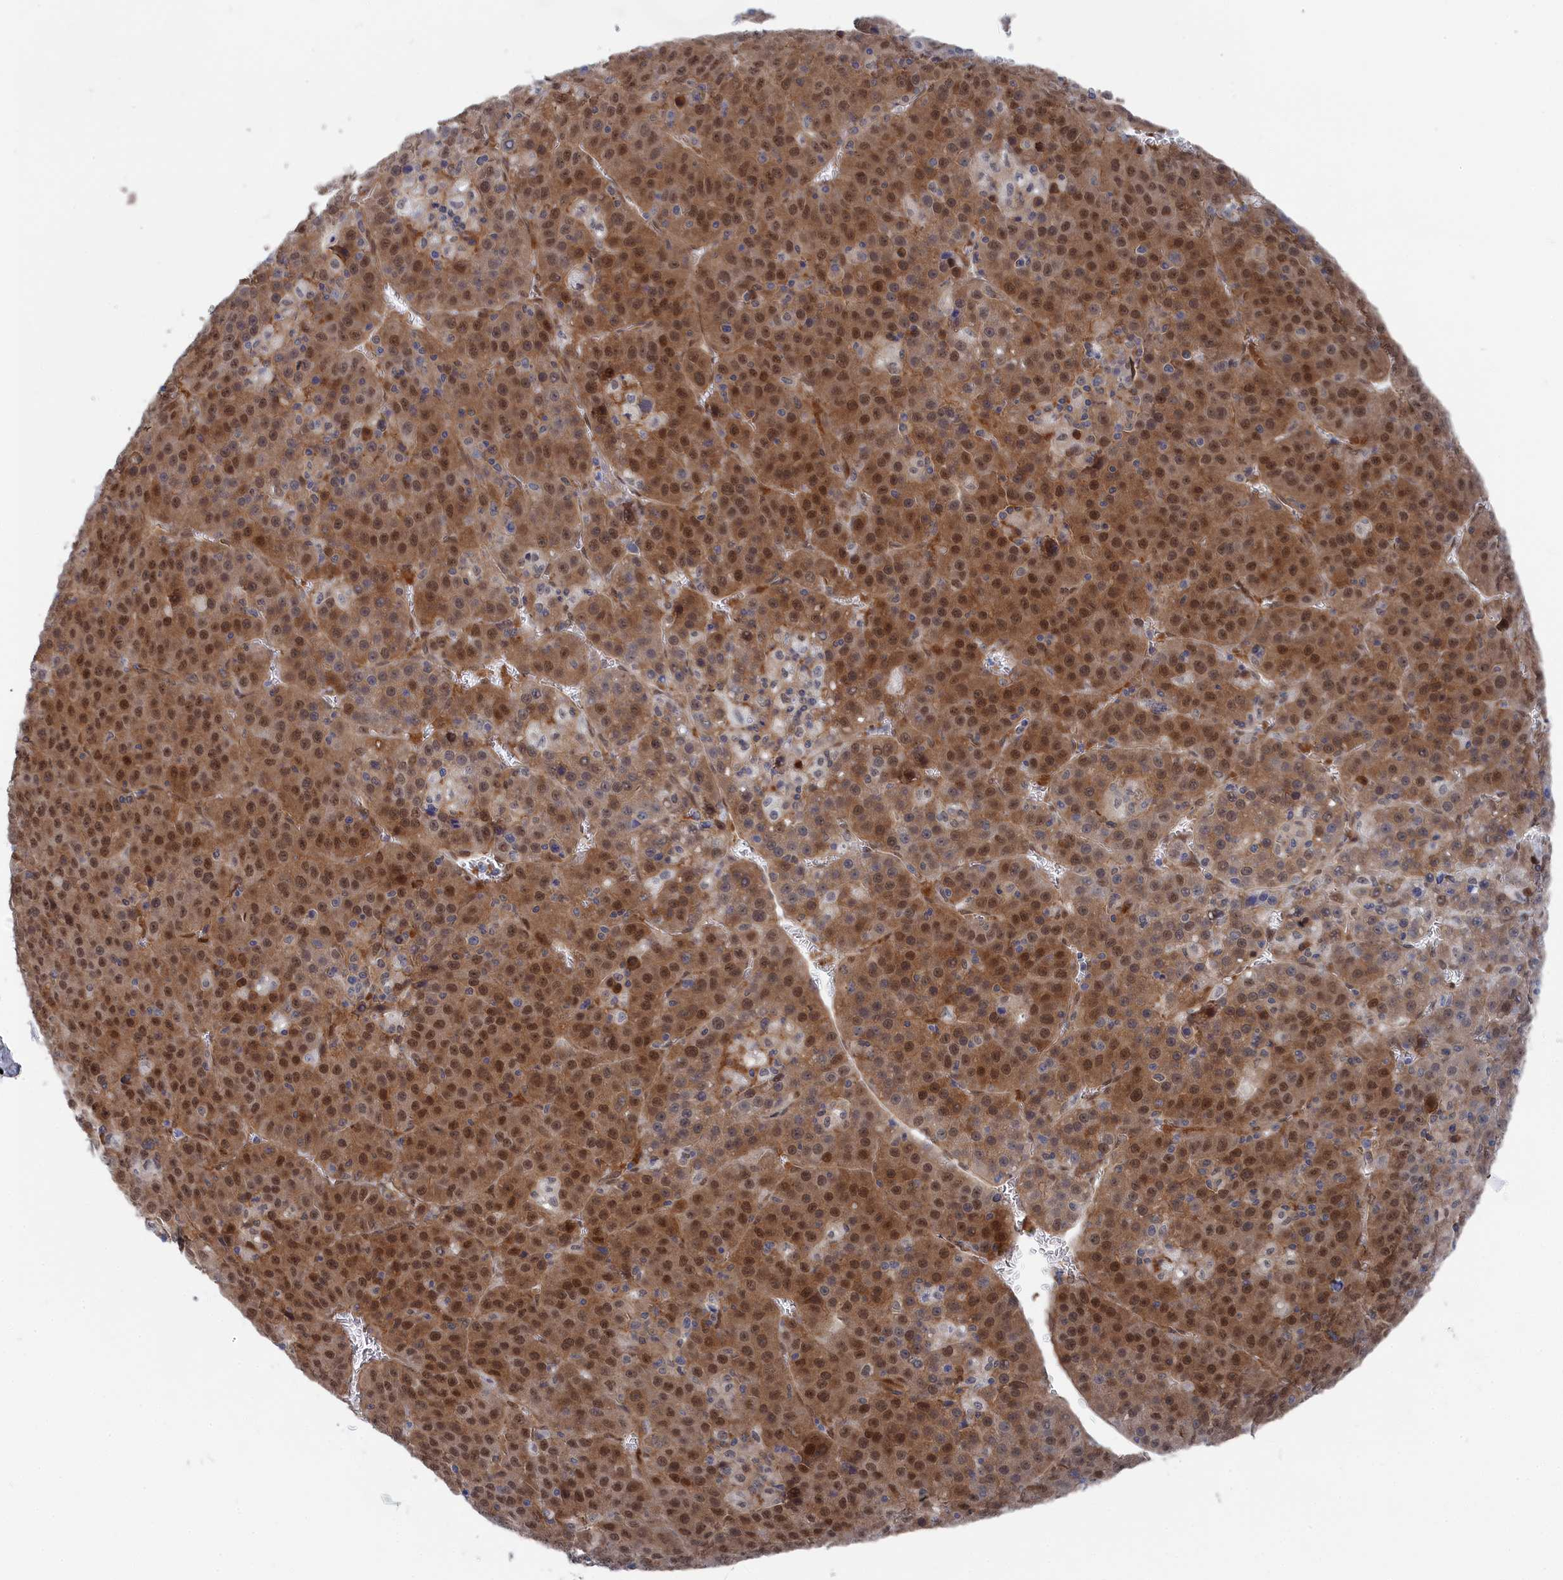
{"staining": {"intensity": "moderate", "quantity": ">75%", "location": "cytoplasmic/membranous,nuclear"}, "tissue": "liver cancer", "cell_type": "Tumor cells", "image_type": "cancer", "snomed": [{"axis": "morphology", "description": "Carcinoma, Hepatocellular, NOS"}, {"axis": "topography", "description": "Liver"}], "caption": "Moderate cytoplasmic/membranous and nuclear expression for a protein is appreciated in approximately >75% of tumor cells of liver hepatocellular carcinoma using immunohistochemistry.", "gene": "IRGQ", "patient": {"sex": "female", "age": 53}}